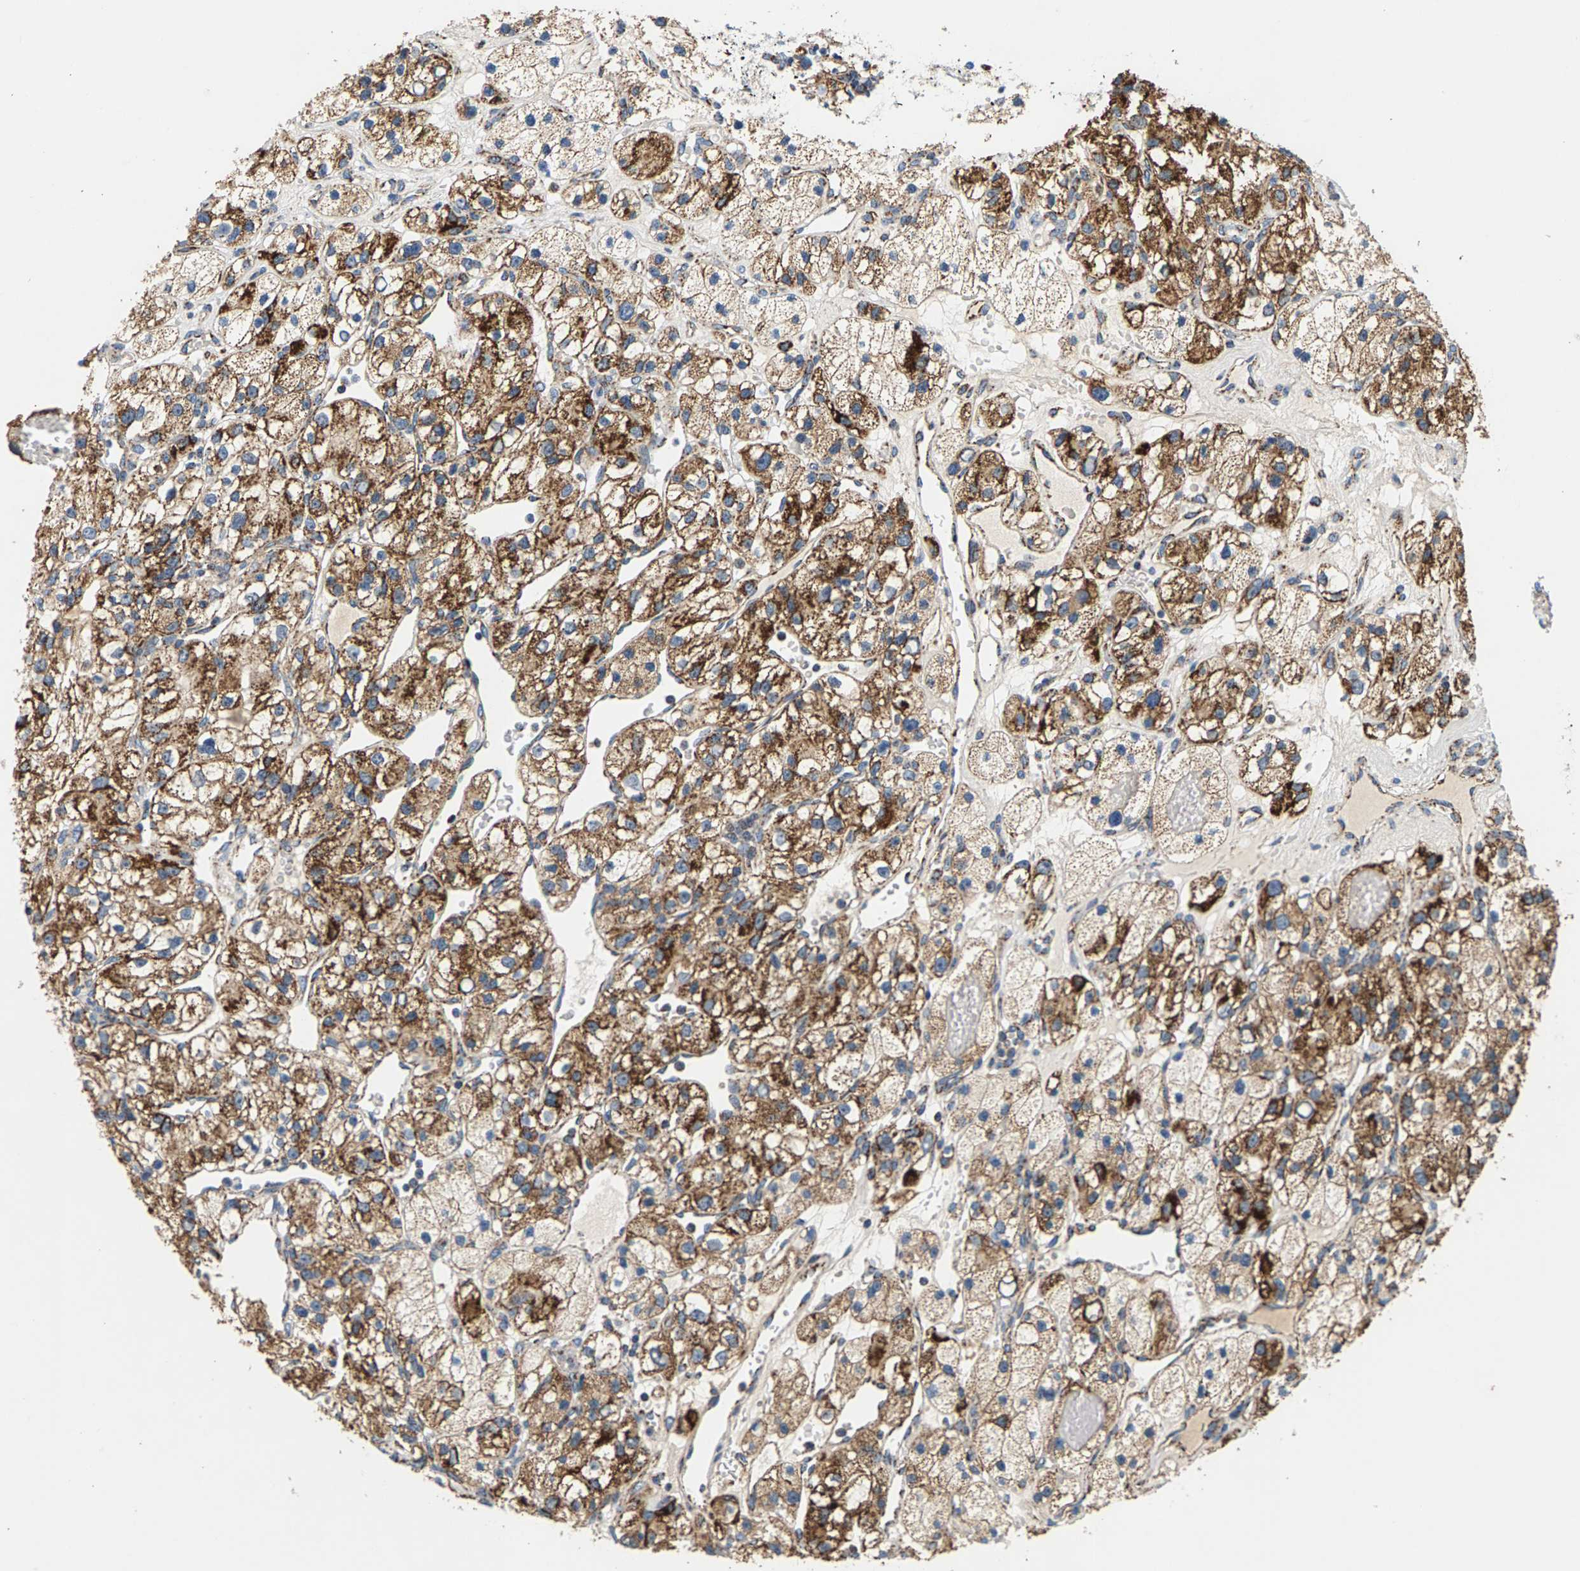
{"staining": {"intensity": "moderate", "quantity": ">75%", "location": "cytoplasmic/membranous"}, "tissue": "renal cancer", "cell_type": "Tumor cells", "image_type": "cancer", "snomed": [{"axis": "morphology", "description": "Adenocarcinoma, NOS"}, {"axis": "topography", "description": "Kidney"}], "caption": "Immunohistochemistry (IHC) (DAB (3,3'-diaminobenzidine)) staining of adenocarcinoma (renal) shows moderate cytoplasmic/membranous protein staining in approximately >75% of tumor cells.", "gene": "PDE1A", "patient": {"sex": "female", "age": 57}}